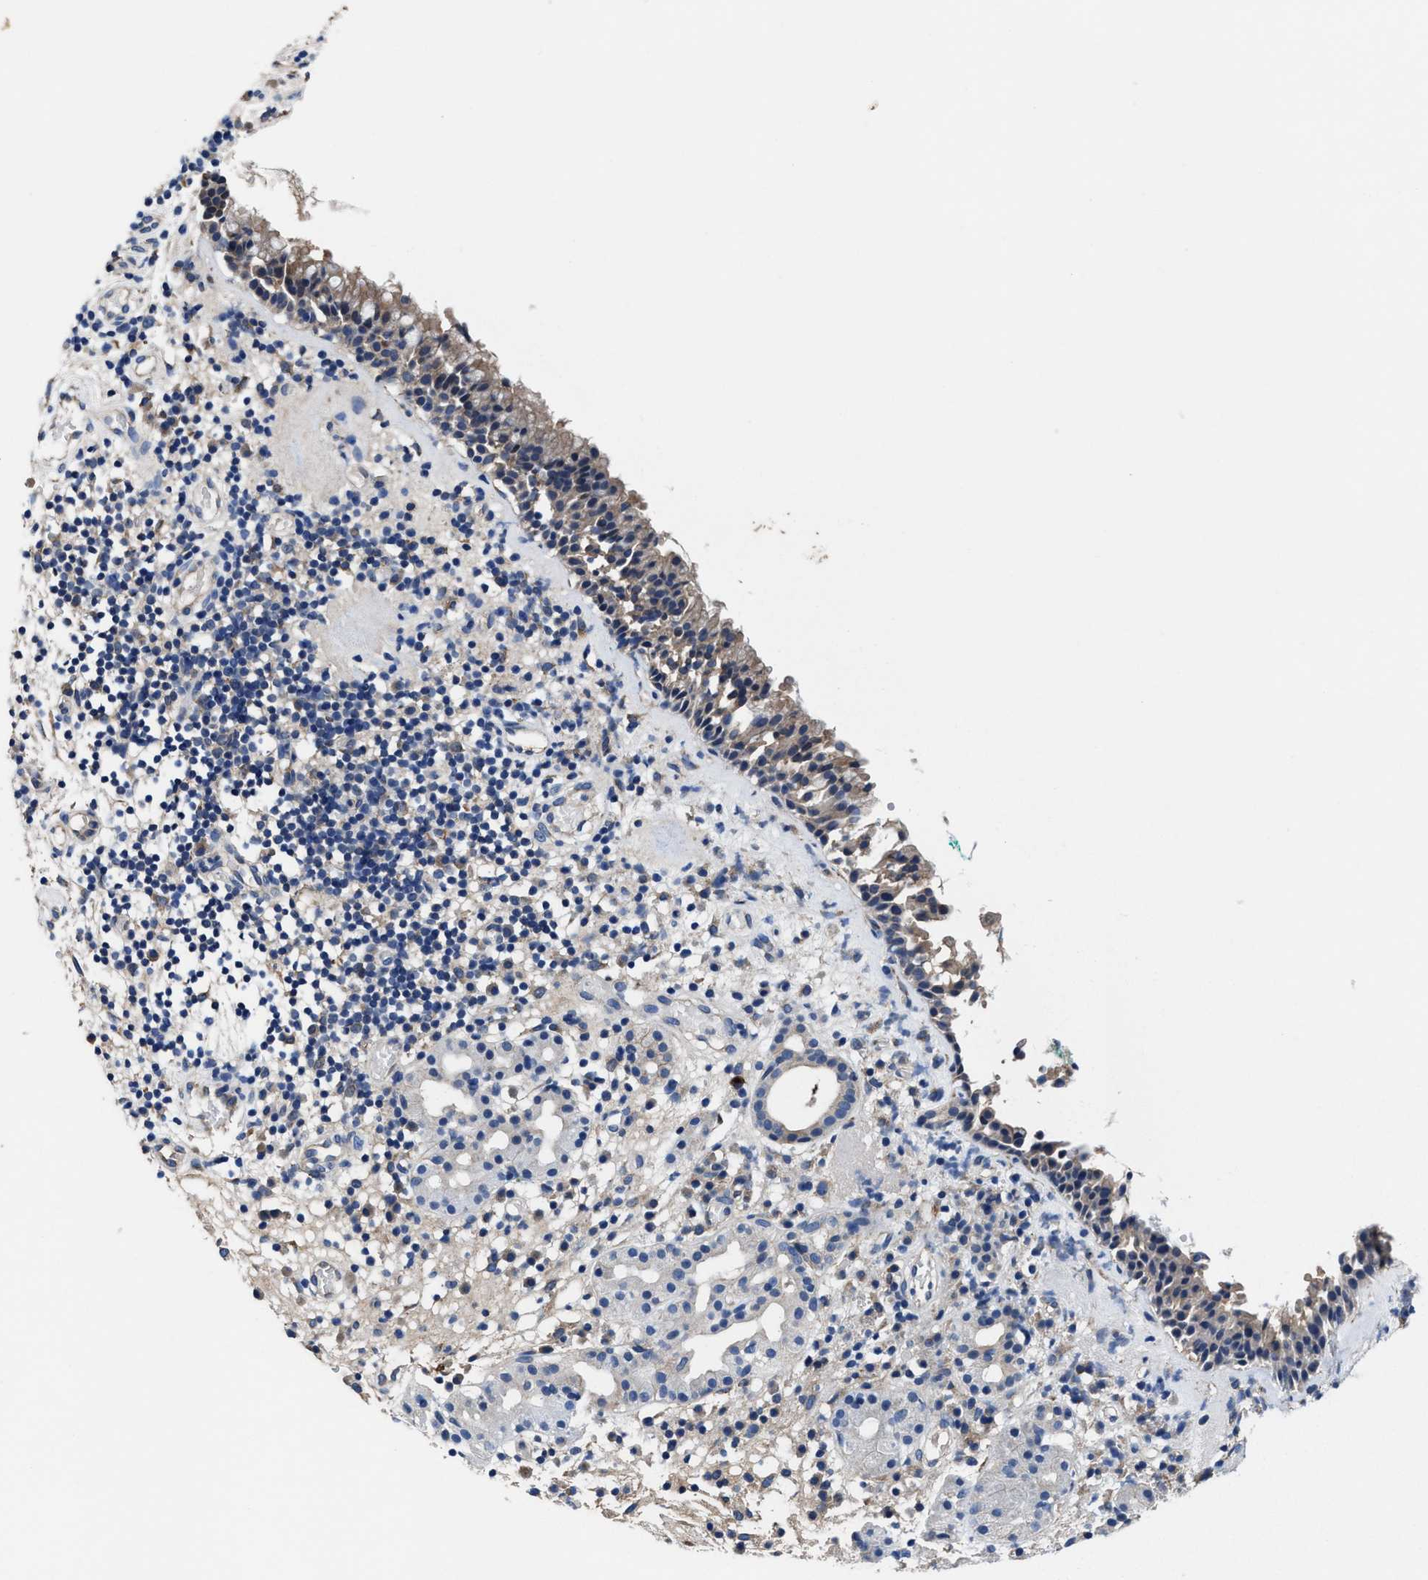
{"staining": {"intensity": "weak", "quantity": "<25%", "location": "cytoplasmic/membranous"}, "tissue": "nasopharynx", "cell_type": "Respiratory epithelial cells", "image_type": "normal", "snomed": [{"axis": "morphology", "description": "Normal tissue, NOS"}, {"axis": "morphology", "description": "Basal cell carcinoma"}, {"axis": "topography", "description": "Cartilage tissue"}, {"axis": "topography", "description": "Nasopharynx"}, {"axis": "topography", "description": "Oral tissue"}], "caption": "IHC of benign human nasopharynx demonstrates no expression in respiratory epithelial cells. (Brightfield microscopy of DAB immunohistochemistry (IHC) at high magnification).", "gene": "IDNK", "patient": {"sex": "female", "age": 77}}